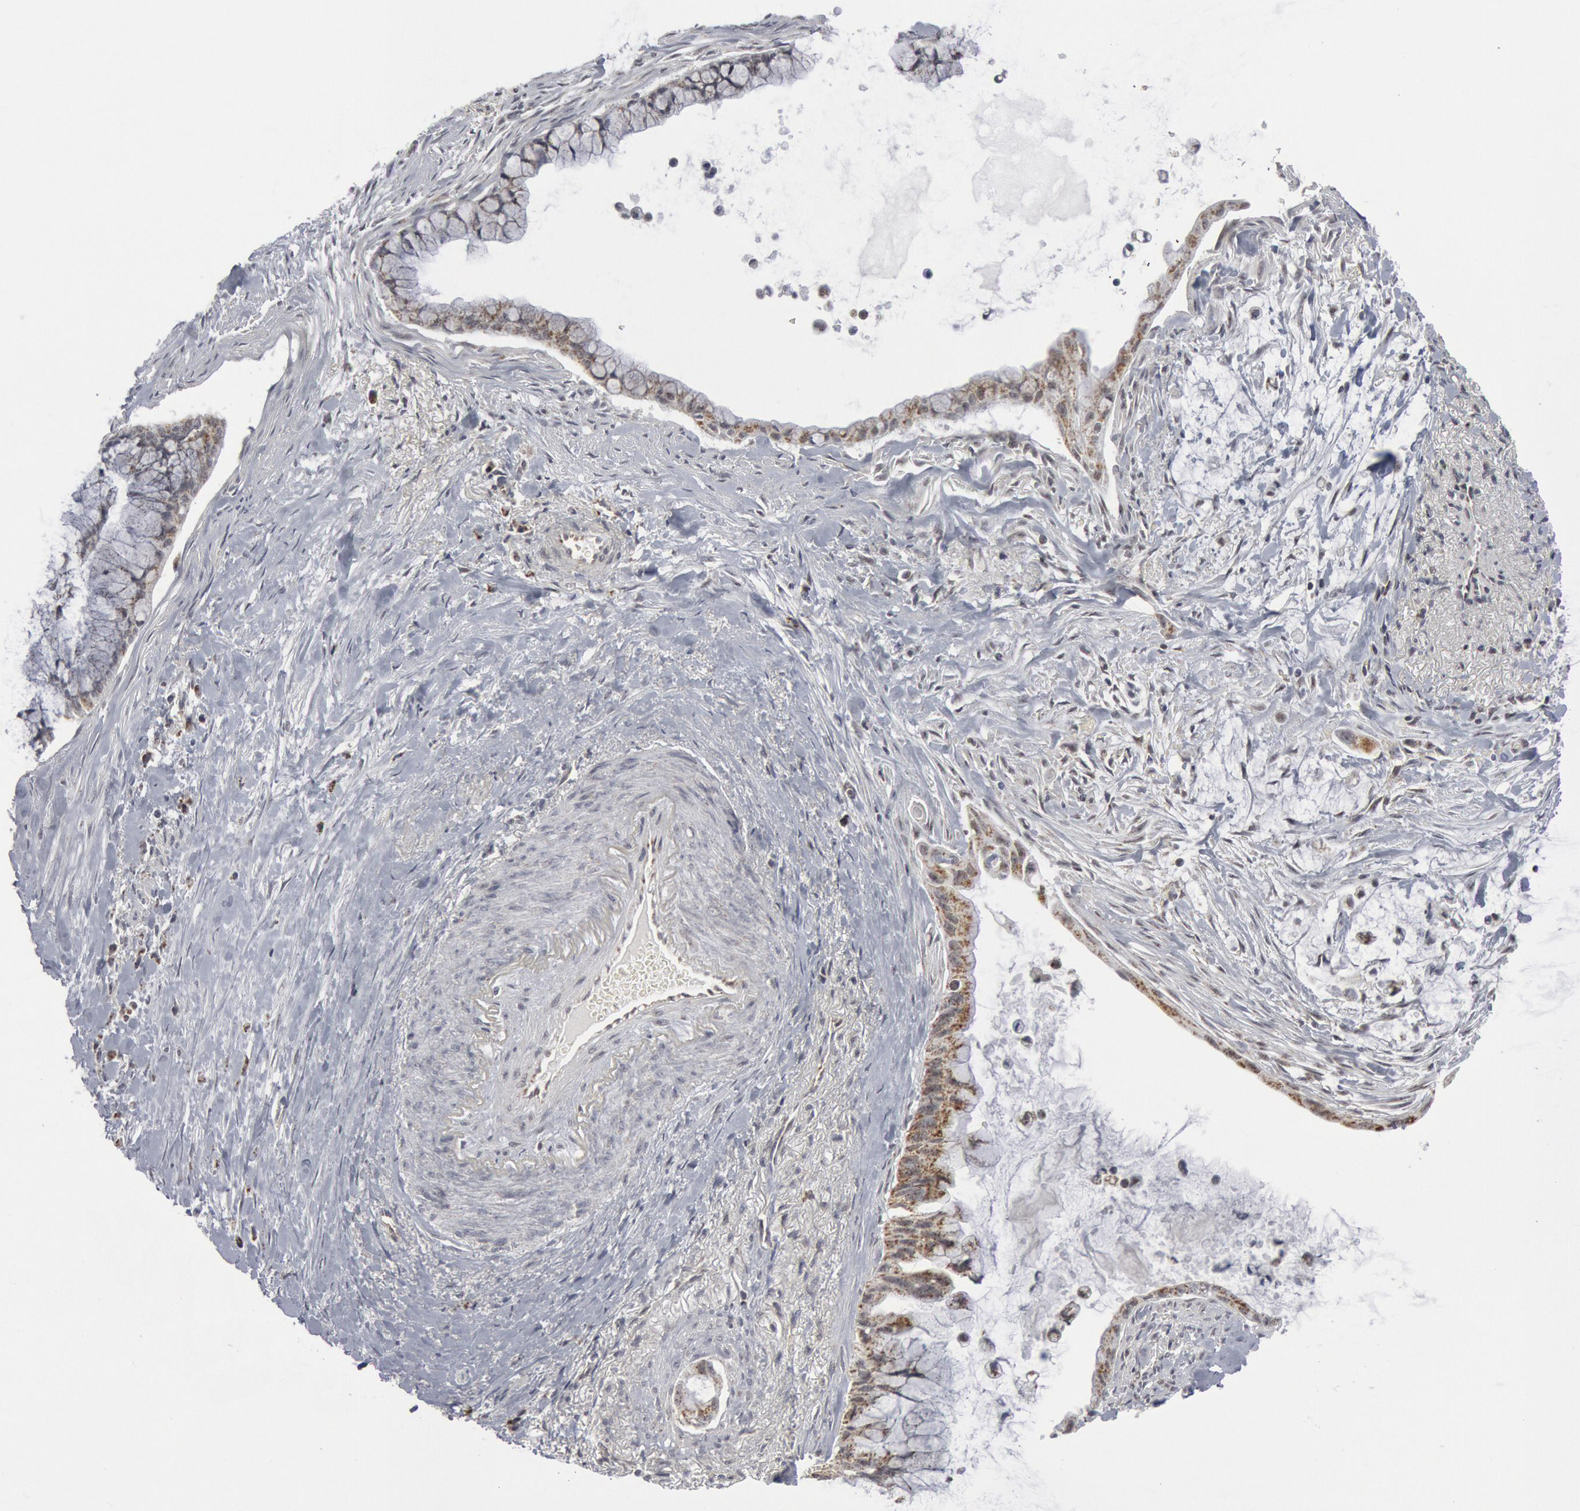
{"staining": {"intensity": "weak", "quantity": "25%-75%", "location": "cytoplasmic/membranous"}, "tissue": "pancreatic cancer", "cell_type": "Tumor cells", "image_type": "cancer", "snomed": [{"axis": "morphology", "description": "Adenocarcinoma, NOS"}, {"axis": "topography", "description": "Pancreas"}], "caption": "Pancreatic cancer (adenocarcinoma) was stained to show a protein in brown. There is low levels of weak cytoplasmic/membranous positivity in about 25%-75% of tumor cells.", "gene": "CASP9", "patient": {"sex": "male", "age": 59}}